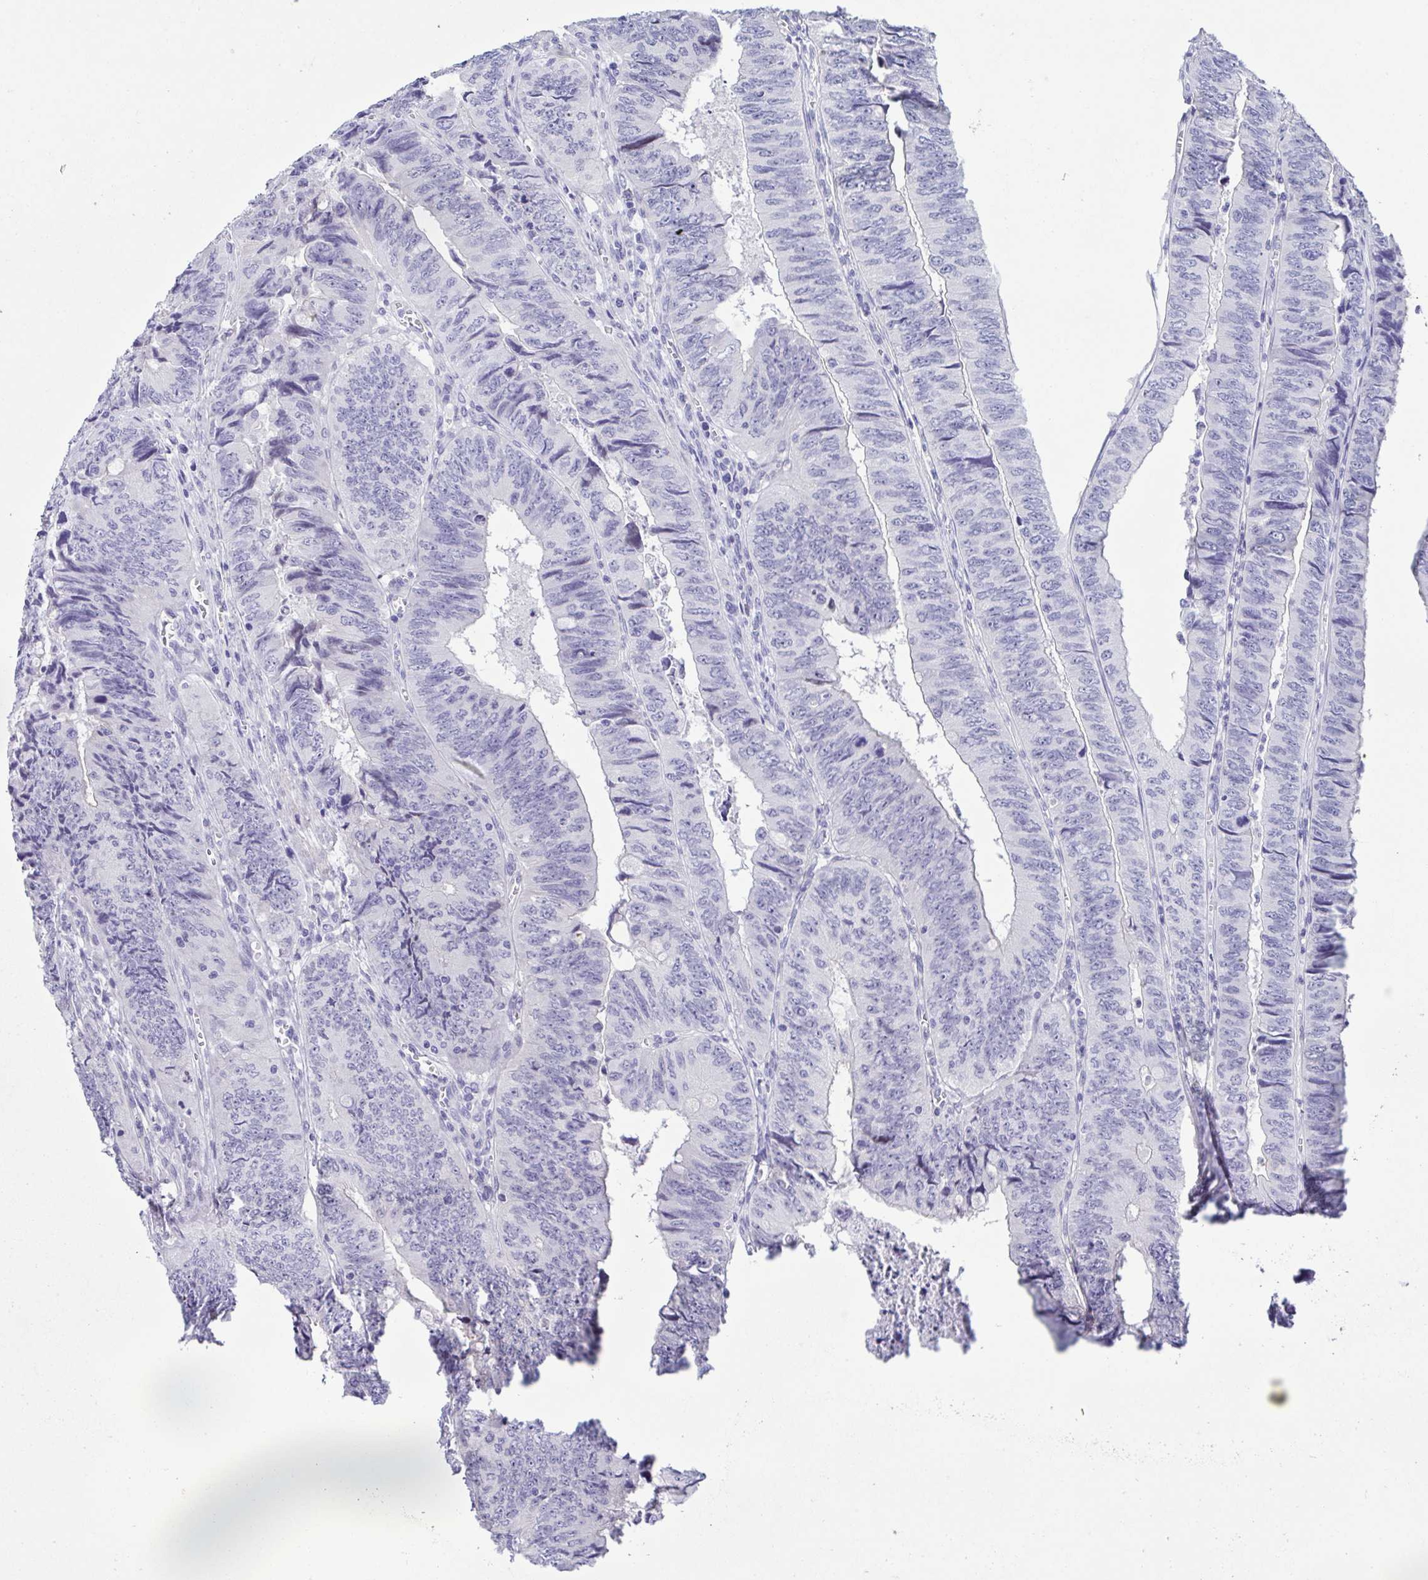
{"staining": {"intensity": "negative", "quantity": "none", "location": "none"}, "tissue": "colorectal cancer", "cell_type": "Tumor cells", "image_type": "cancer", "snomed": [{"axis": "morphology", "description": "Adenocarcinoma, NOS"}, {"axis": "topography", "description": "Colon"}], "caption": "High magnification brightfield microscopy of colorectal cancer stained with DAB (3,3'-diaminobenzidine) (brown) and counterstained with hematoxylin (blue): tumor cells show no significant positivity.", "gene": "TERT", "patient": {"sex": "female", "age": 84}}